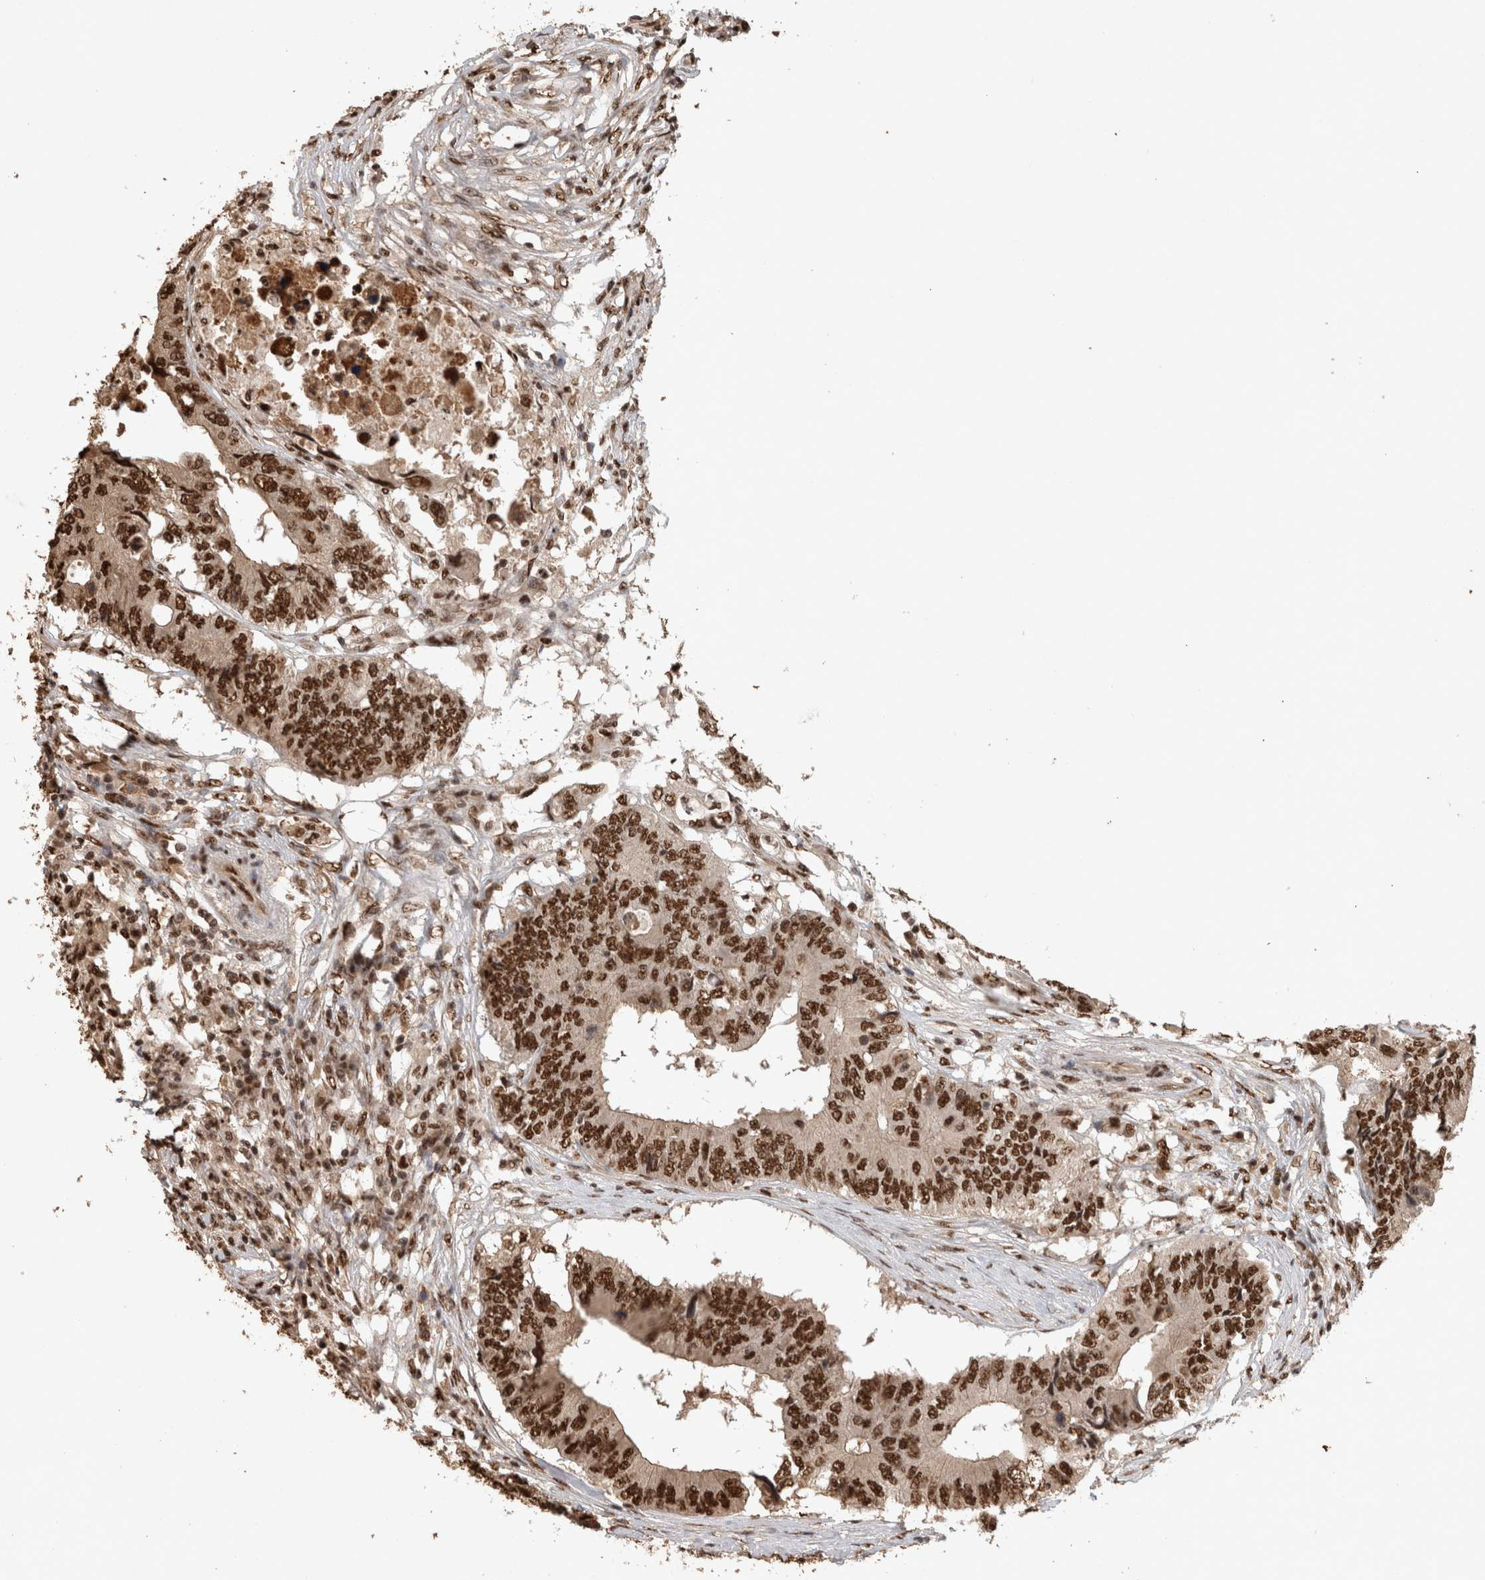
{"staining": {"intensity": "strong", "quantity": ">75%", "location": "nuclear"}, "tissue": "colorectal cancer", "cell_type": "Tumor cells", "image_type": "cancer", "snomed": [{"axis": "morphology", "description": "Adenocarcinoma, NOS"}, {"axis": "topography", "description": "Colon"}], "caption": "Protein analysis of colorectal cancer (adenocarcinoma) tissue demonstrates strong nuclear positivity in approximately >75% of tumor cells.", "gene": "RAD50", "patient": {"sex": "male", "age": 71}}